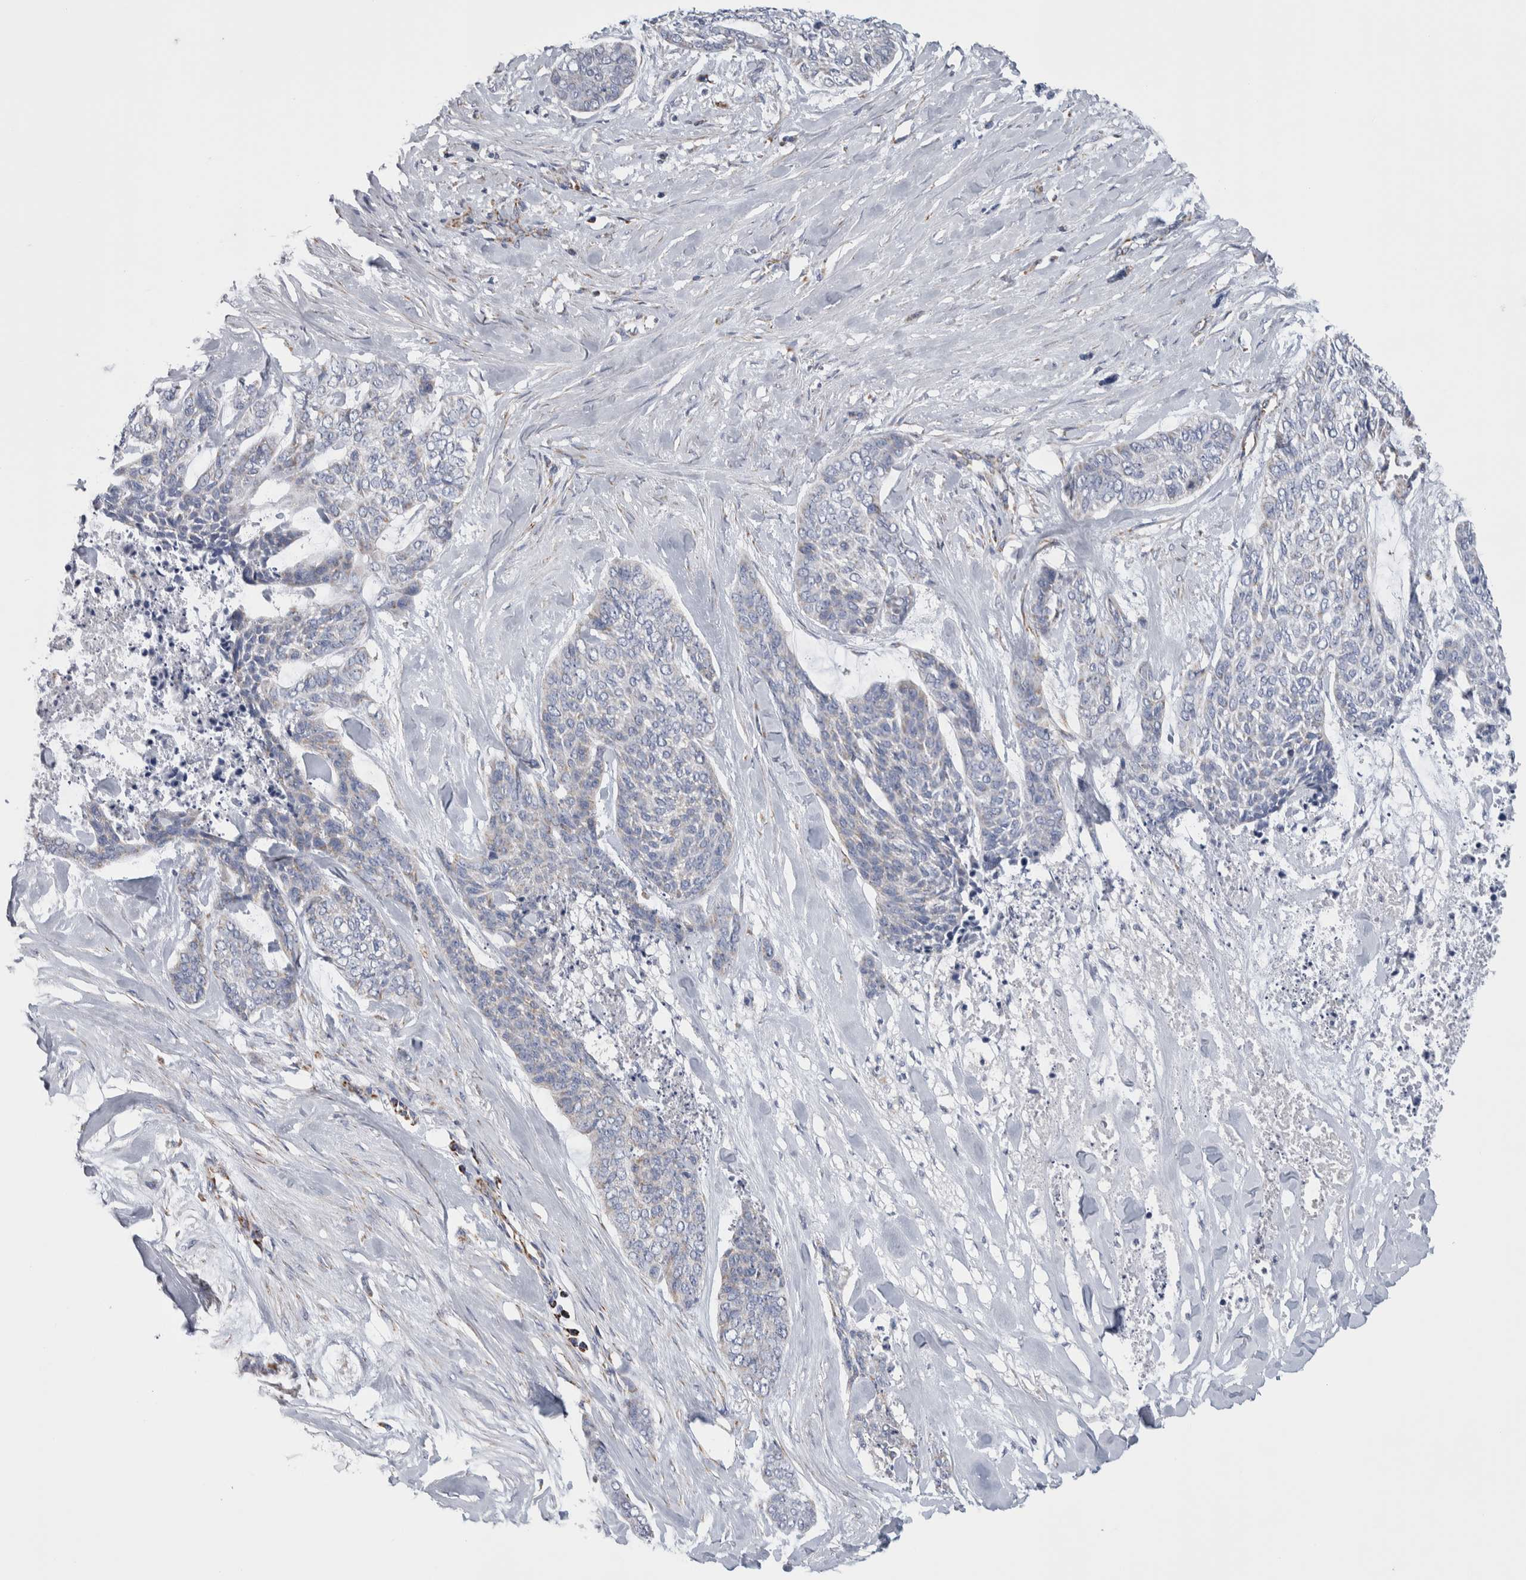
{"staining": {"intensity": "weak", "quantity": "<25%", "location": "cytoplasmic/membranous"}, "tissue": "skin cancer", "cell_type": "Tumor cells", "image_type": "cancer", "snomed": [{"axis": "morphology", "description": "Basal cell carcinoma"}, {"axis": "topography", "description": "Skin"}], "caption": "Immunohistochemistry (IHC) micrograph of neoplastic tissue: human skin cancer stained with DAB displays no significant protein positivity in tumor cells.", "gene": "ETFA", "patient": {"sex": "female", "age": 64}}